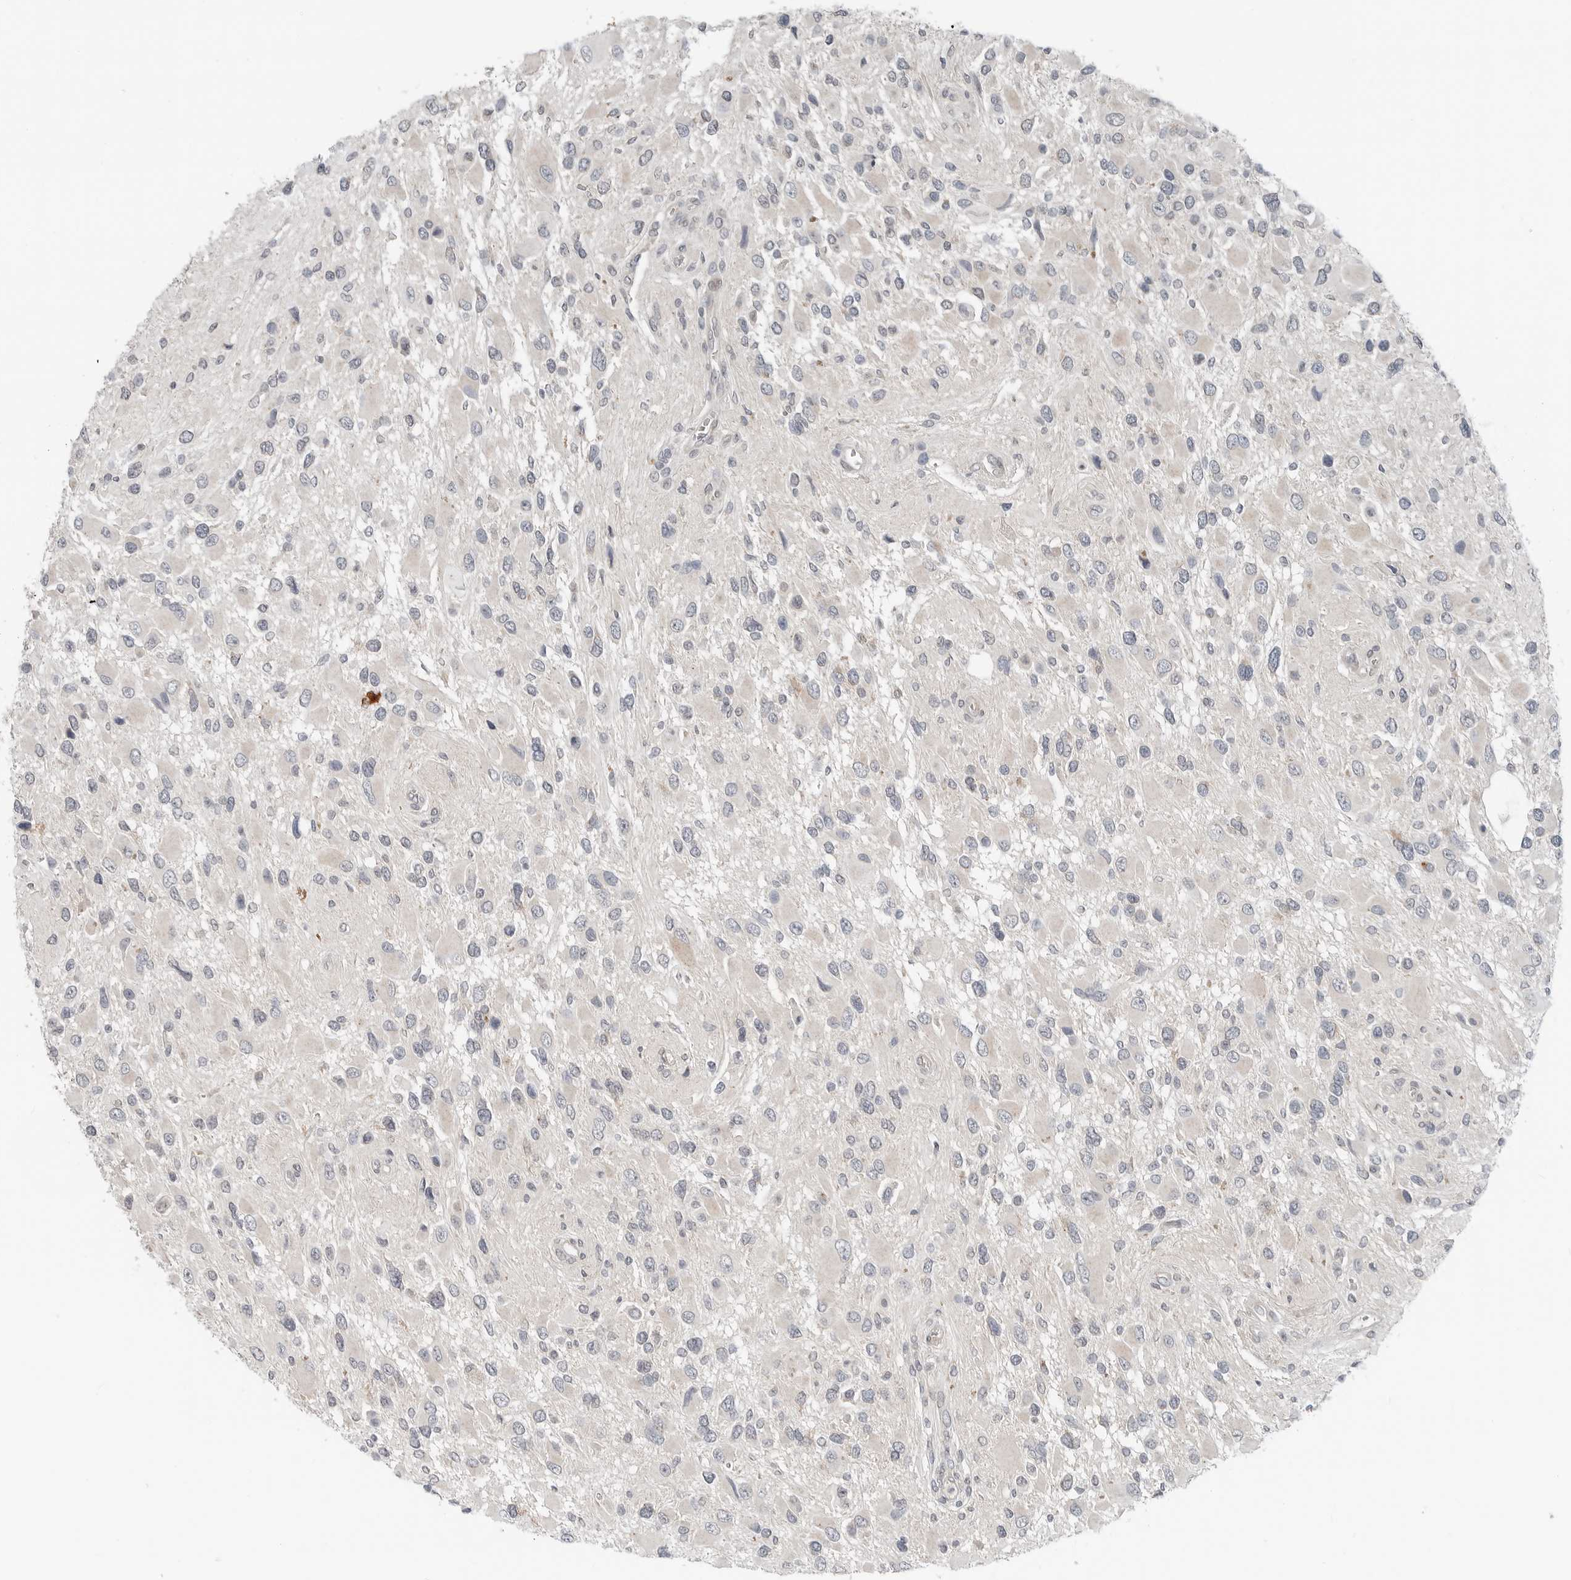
{"staining": {"intensity": "negative", "quantity": "none", "location": "none"}, "tissue": "glioma", "cell_type": "Tumor cells", "image_type": "cancer", "snomed": [{"axis": "morphology", "description": "Glioma, malignant, High grade"}, {"axis": "topography", "description": "Brain"}], "caption": "Tumor cells show no significant expression in malignant glioma (high-grade).", "gene": "FCRLB", "patient": {"sex": "male", "age": 53}}